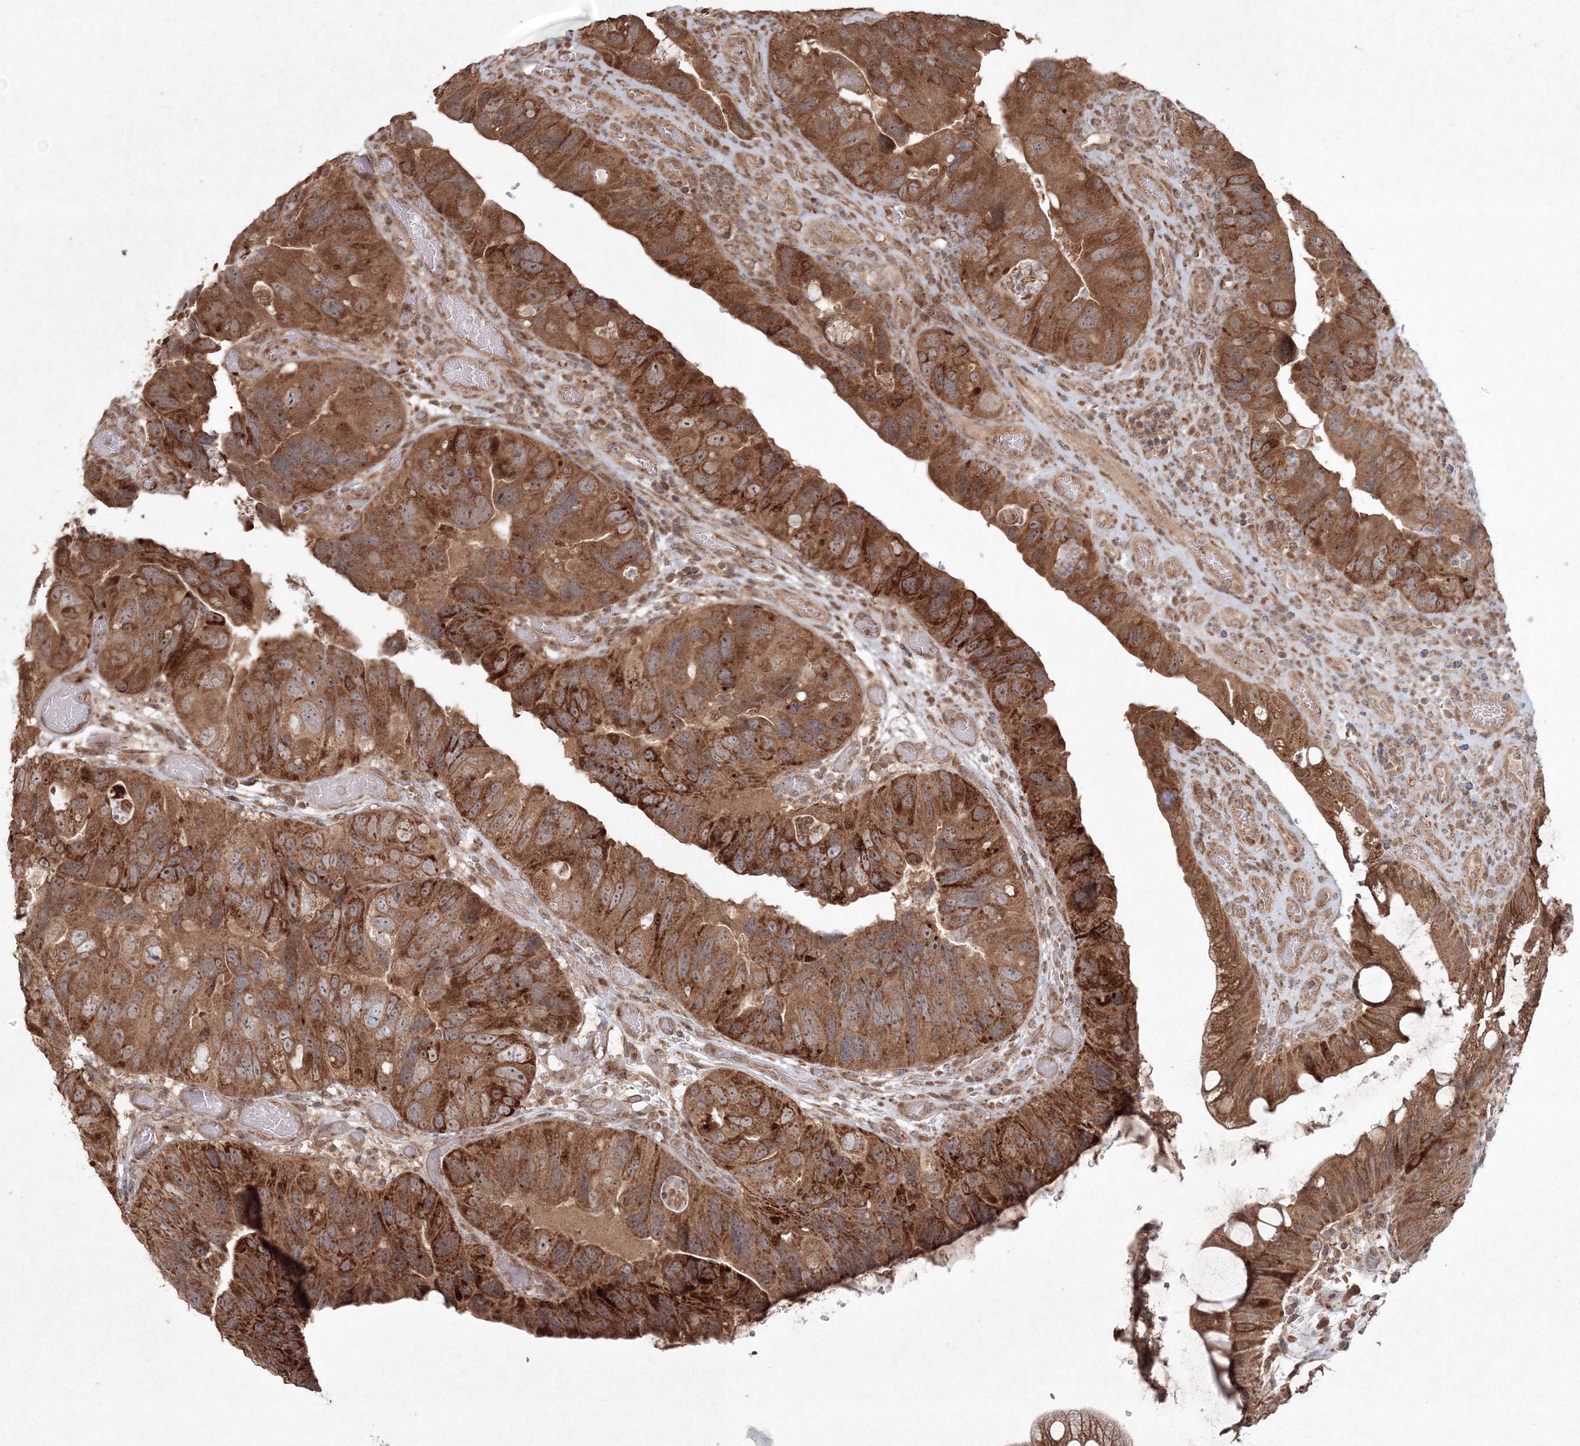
{"staining": {"intensity": "moderate", "quantity": ">75%", "location": "cytoplasmic/membranous"}, "tissue": "colorectal cancer", "cell_type": "Tumor cells", "image_type": "cancer", "snomed": [{"axis": "morphology", "description": "Adenocarcinoma, NOS"}, {"axis": "topography", "description": "Rectum"}], "caption": "This micrograph demonstrates IHC staining of colorectal adenocarcinoma, with medium moderate cytoplasmic/membranous positivity in about >75% of tumor cells.", "gene": "ANAPC16", "patient": {"sex": "male", "age": 63}}